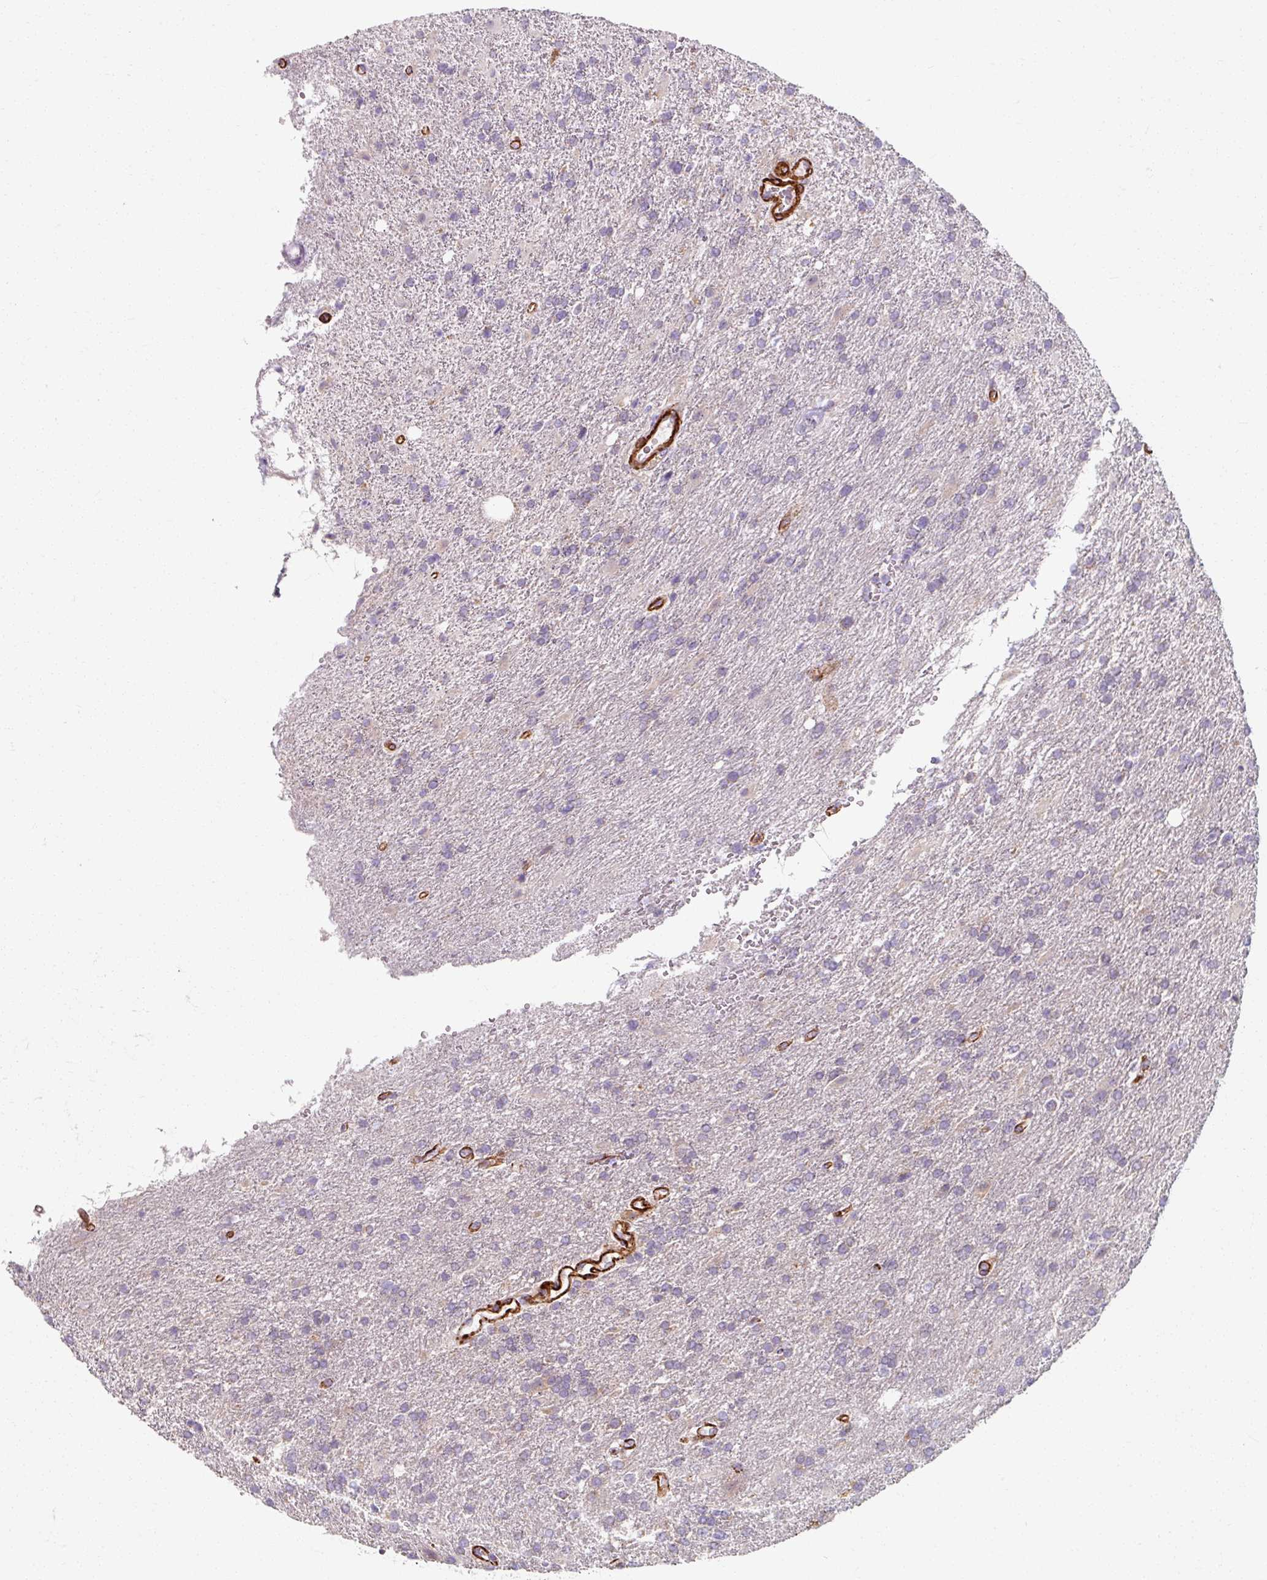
{"staining": {"intensity": "negative", "quantity": "none", "location": "none"}, "tissue": "glioma", "cell_type": "Tumor cells", "image_type": "cancer", "snomed": [{"axis": "morphology", "description": "Glioma, malignant, High grade"}, {"axis": "topography", "description": "Brain"}], "caption": "IHC histopathology image of human glioma stained for a protein (brown), which exhibits no expression in tumor cells. The staining is performed using DAB (3,3'-diaminobenzidine) brown chromogen with nuclei counter-stained in using hematoxylin.", "gene": "MRPS5", "patient": {"sex": "male", "age": 56}}